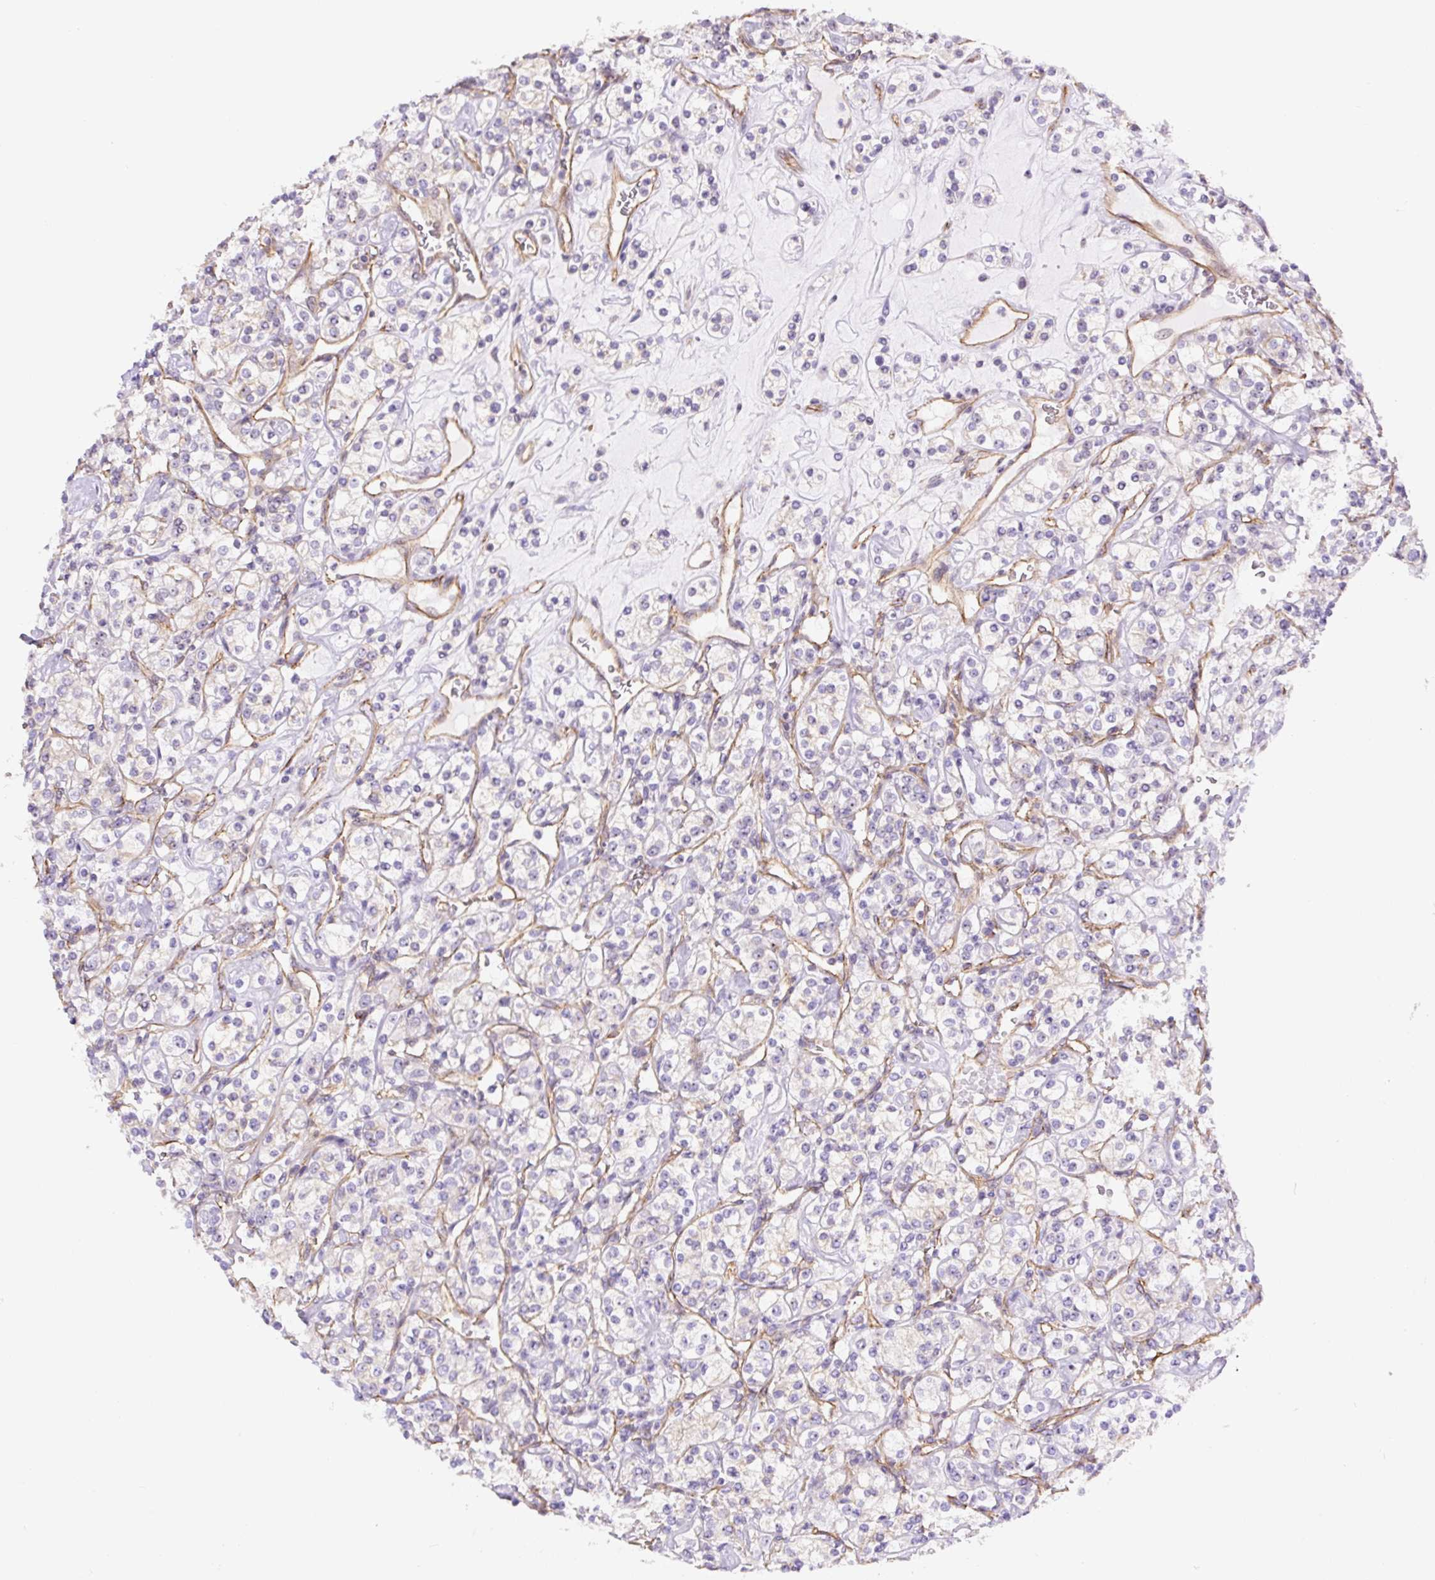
{"staining": {"intensity": "negative", "quantity": "none", "location": "none"}, "tissue": "renal cancer", "cell_type": "Tumor cells", "image_type": "cancer", "snomed": [{"axis": "morphology", "description": "Adenocarcinoma, NOS"}, {"axis": "topography", "description": "Kidney"}], "caption": "Protein analysis of renal cancer demonstrates no significant staining in tumor cells.", "gene": "MYO5C", "patient": {"sex": "male", "age": 77}}